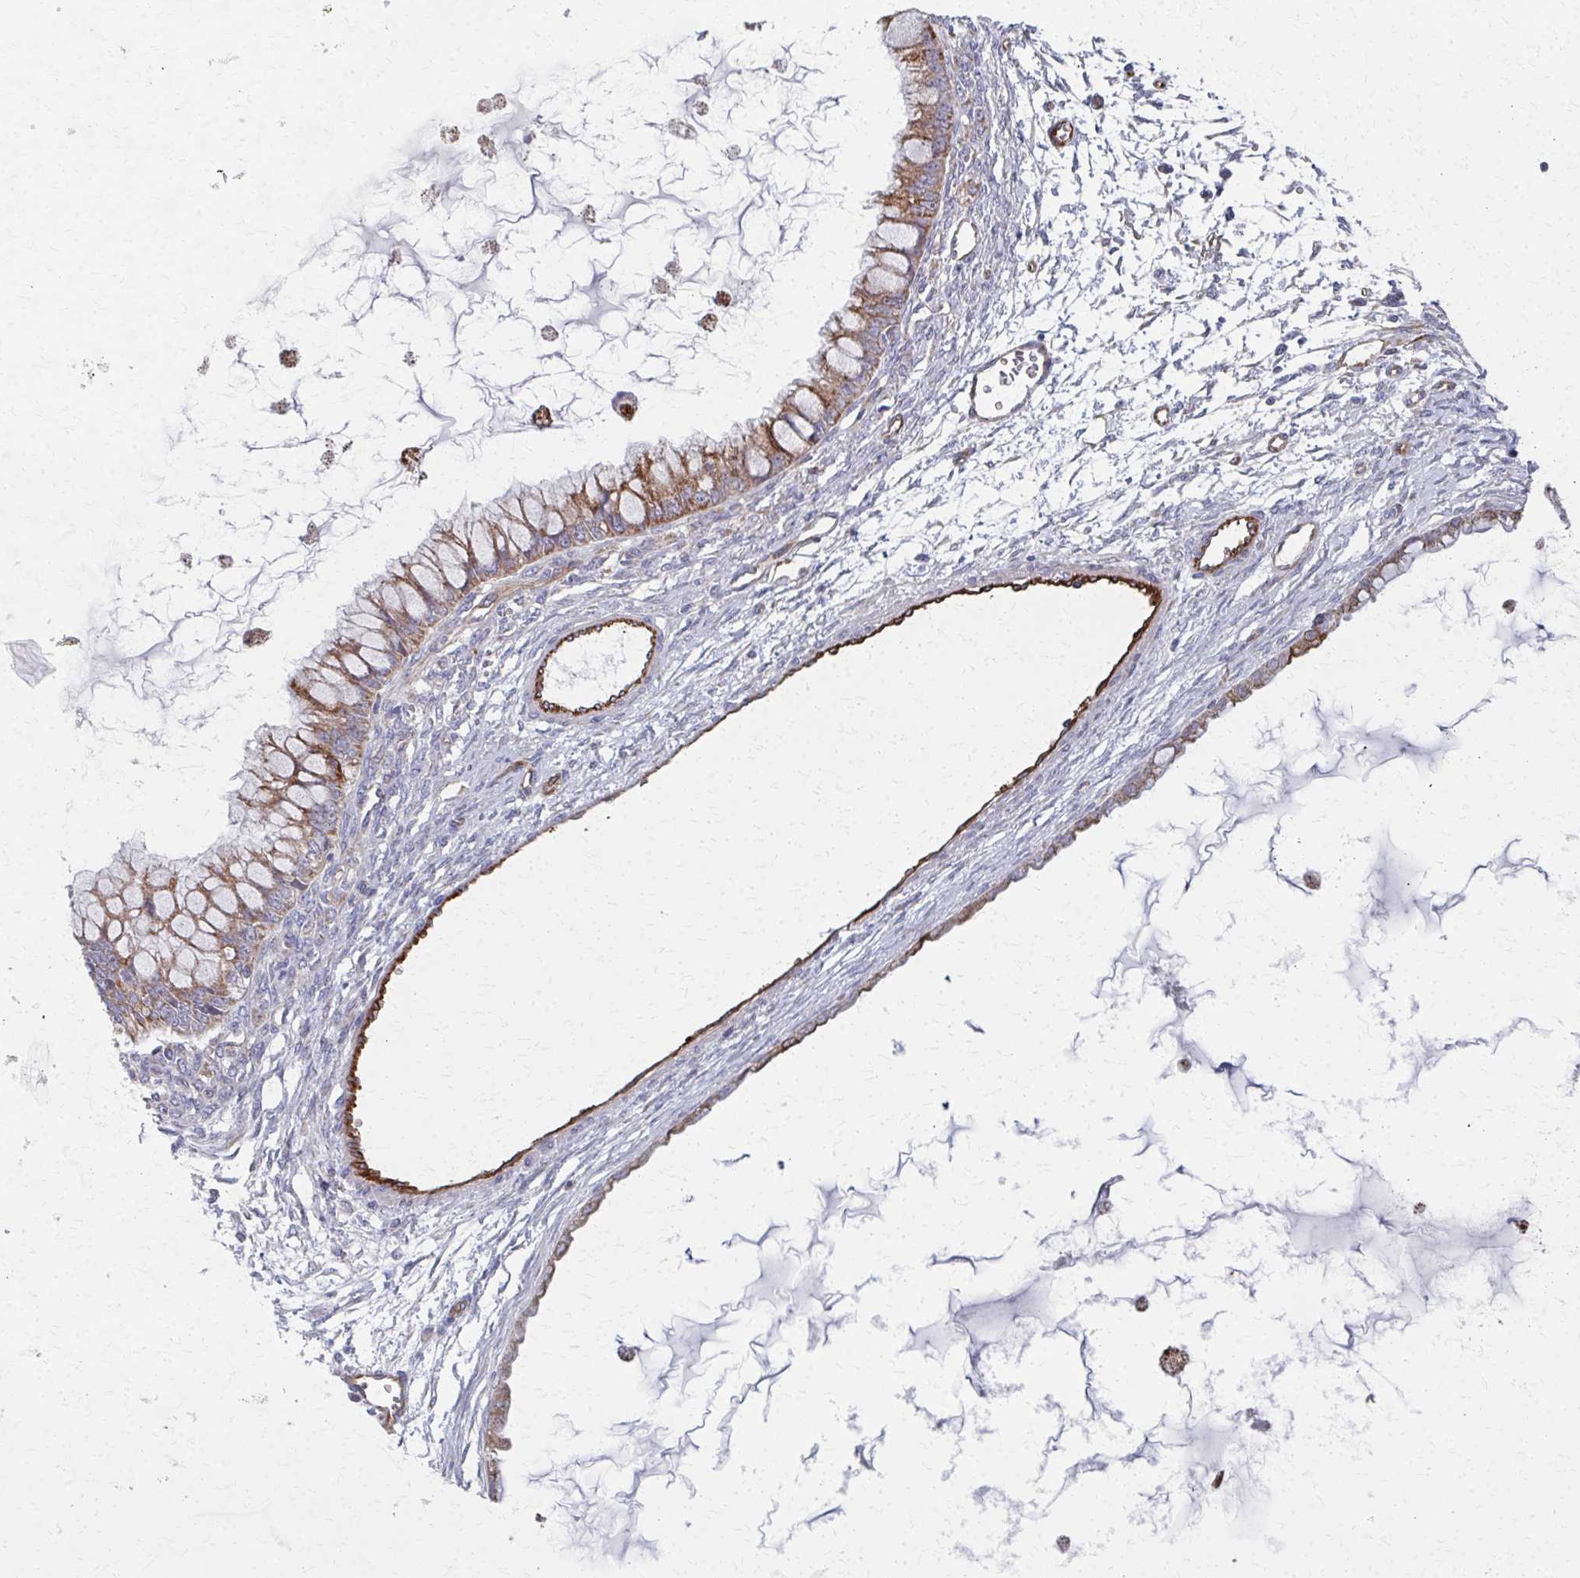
{"staining": {"intensity": "moderate", "quantity": ">75%", "location": "cytoplasmic/membranous"}, "tissue": "ovarian cancer", "cell_type": "Tumor cells", "image_type": "cancer", "snomed": [{"axis": "morphology", "description": "Cystadenocarcinoma, mucinous, NOS"}, {"axis": "topography", "description": "Ovary"}], "caption": "IHC of mucinous cystadenocarcinoma (ovarian) displays medium levels of moderate cytoplasmic/membranous positivity in approximately >75% of tumor cells.", "gene": "FAHD1", "patient": {"sex": "female", "age": 34}}